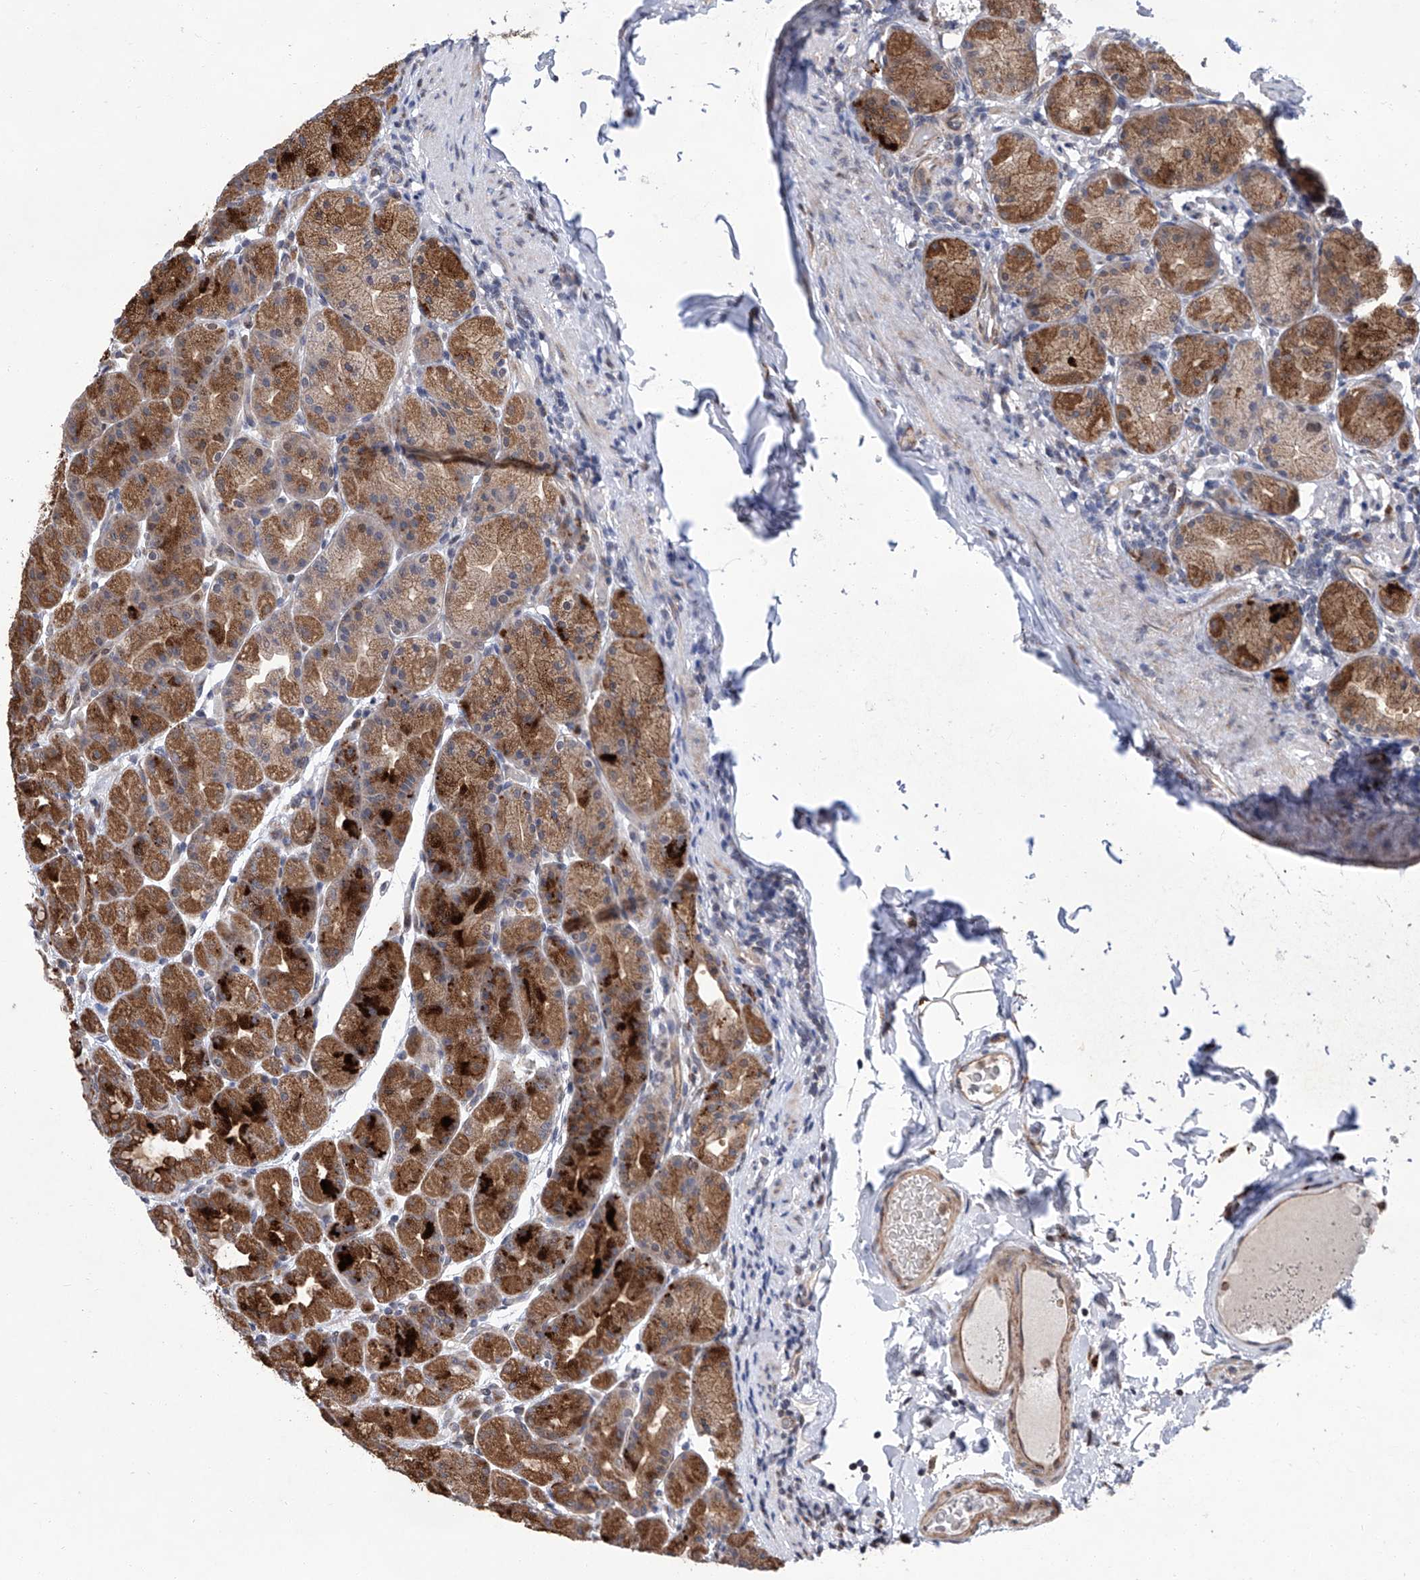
{"staining": {"intensity": "strong", "quantity": ">75%", "location": "cytoplasmic/membranous"}, "tissue": "stomach", "cell_type": "Glandular cells", "image_type": "normal", "snomed": [{"axis": "morphology", "description": "Normal tissue, NOS"}, {"axis": "topography", "description": "Stomach, upper"}], "caption": "Approximately >75% of glandular cells in benign human stomach reveal strong cytoplasmic/membranous protein expression as visualized by brown immunohistochemical staining.", "gene": "FARP2", "patient": {"sex": "male", "age": 68}}